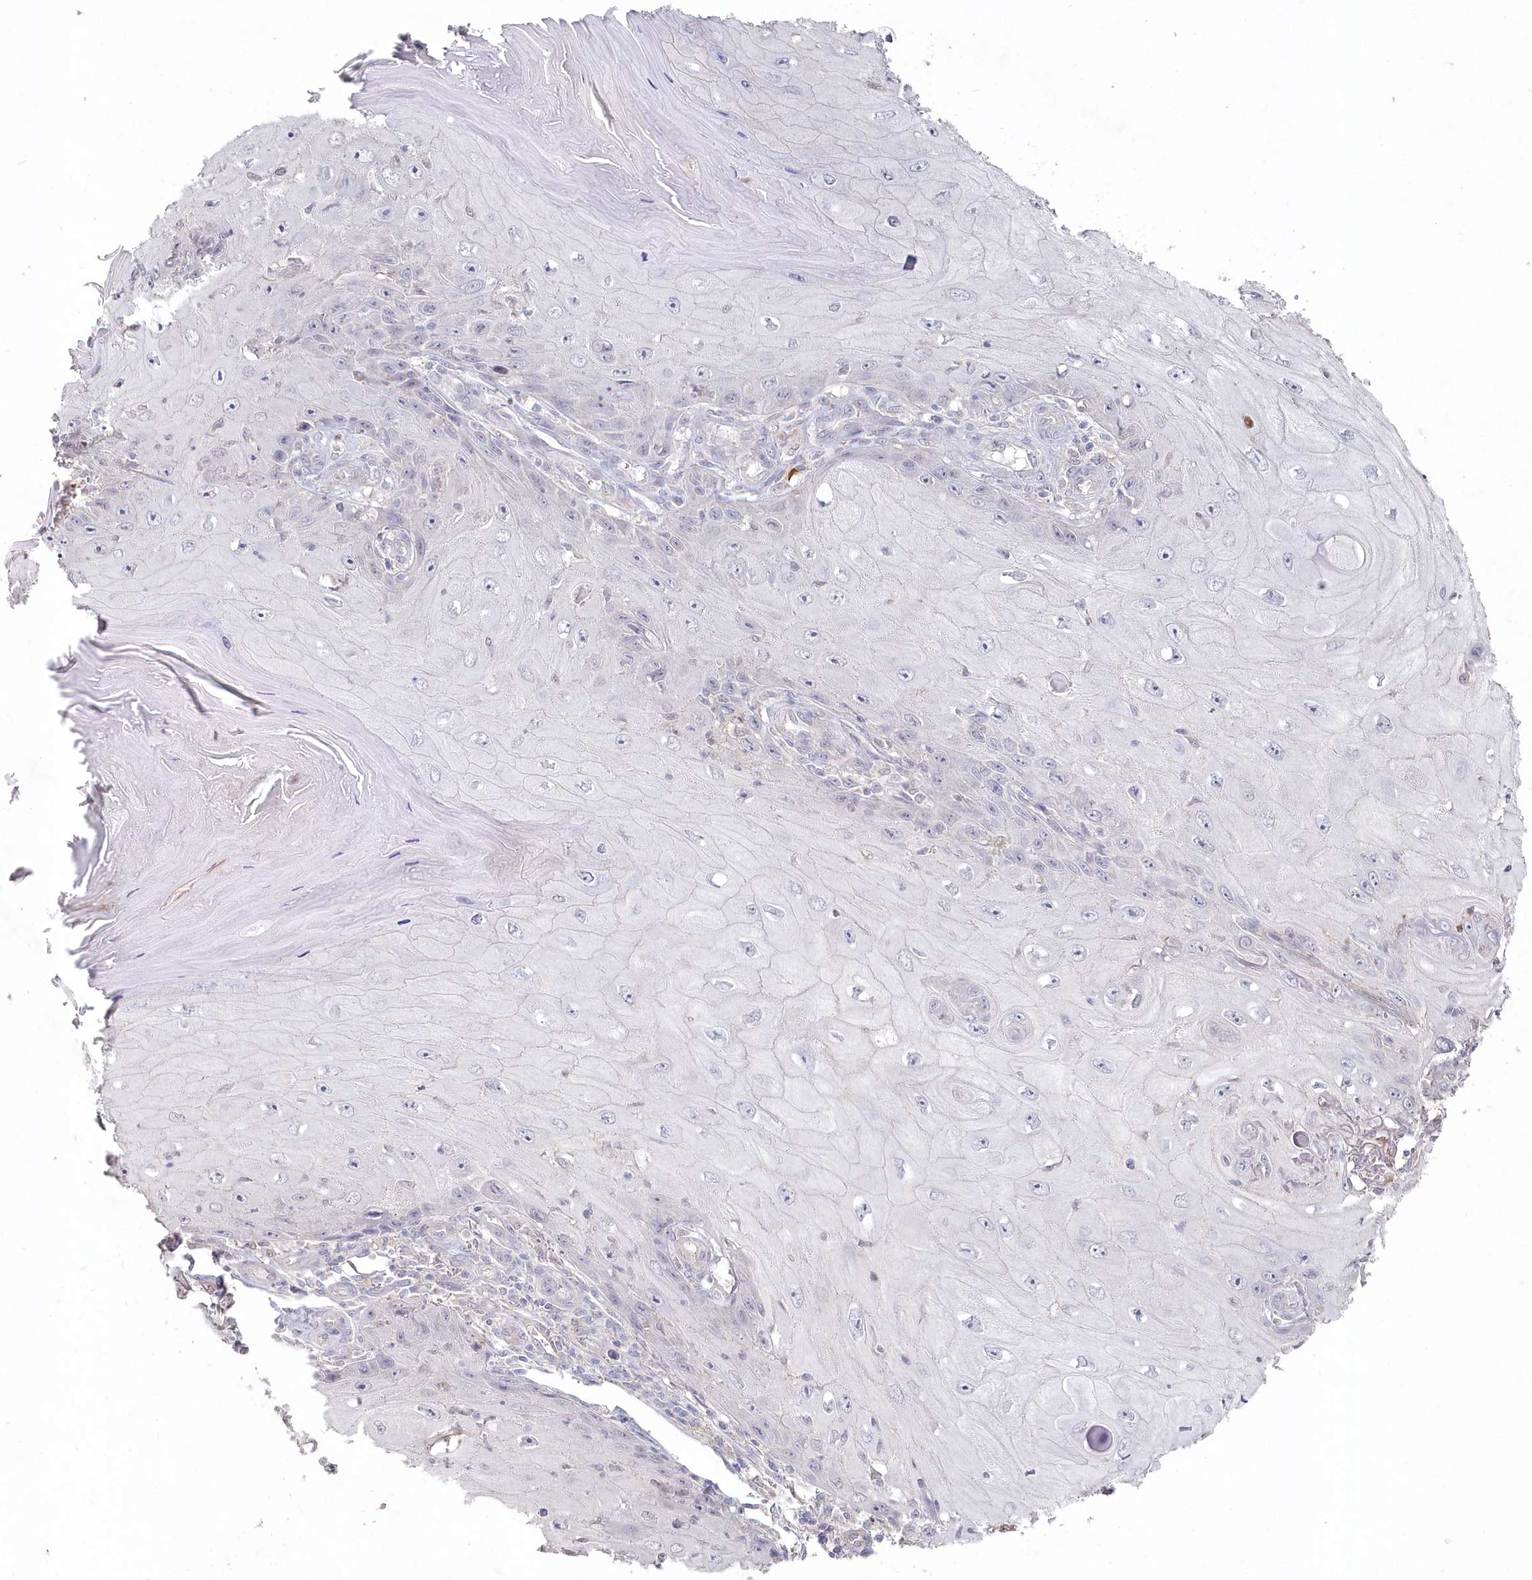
{"staining": {"intensity": "negative", "quantity": "none", "location": "none"}, "tissue": "skin cancer", "cell_type": "Tumor cells", "image_type": "cancer", "snomed": [{"axis": "morphology", "description": "Squamous cell carcinoma, NOS"}, {"axis": "topography", "description": "Skin"}], "caption": "There is no significant expression in tumor cells of skin cancer (squamous cell carcinoma). The staining is performed using DAB brown chromogen with nuclei counter-stained in using hematoxylin.", "gene": "TGFBRAP1", "patient": {"sex": "female", "age": 73}}